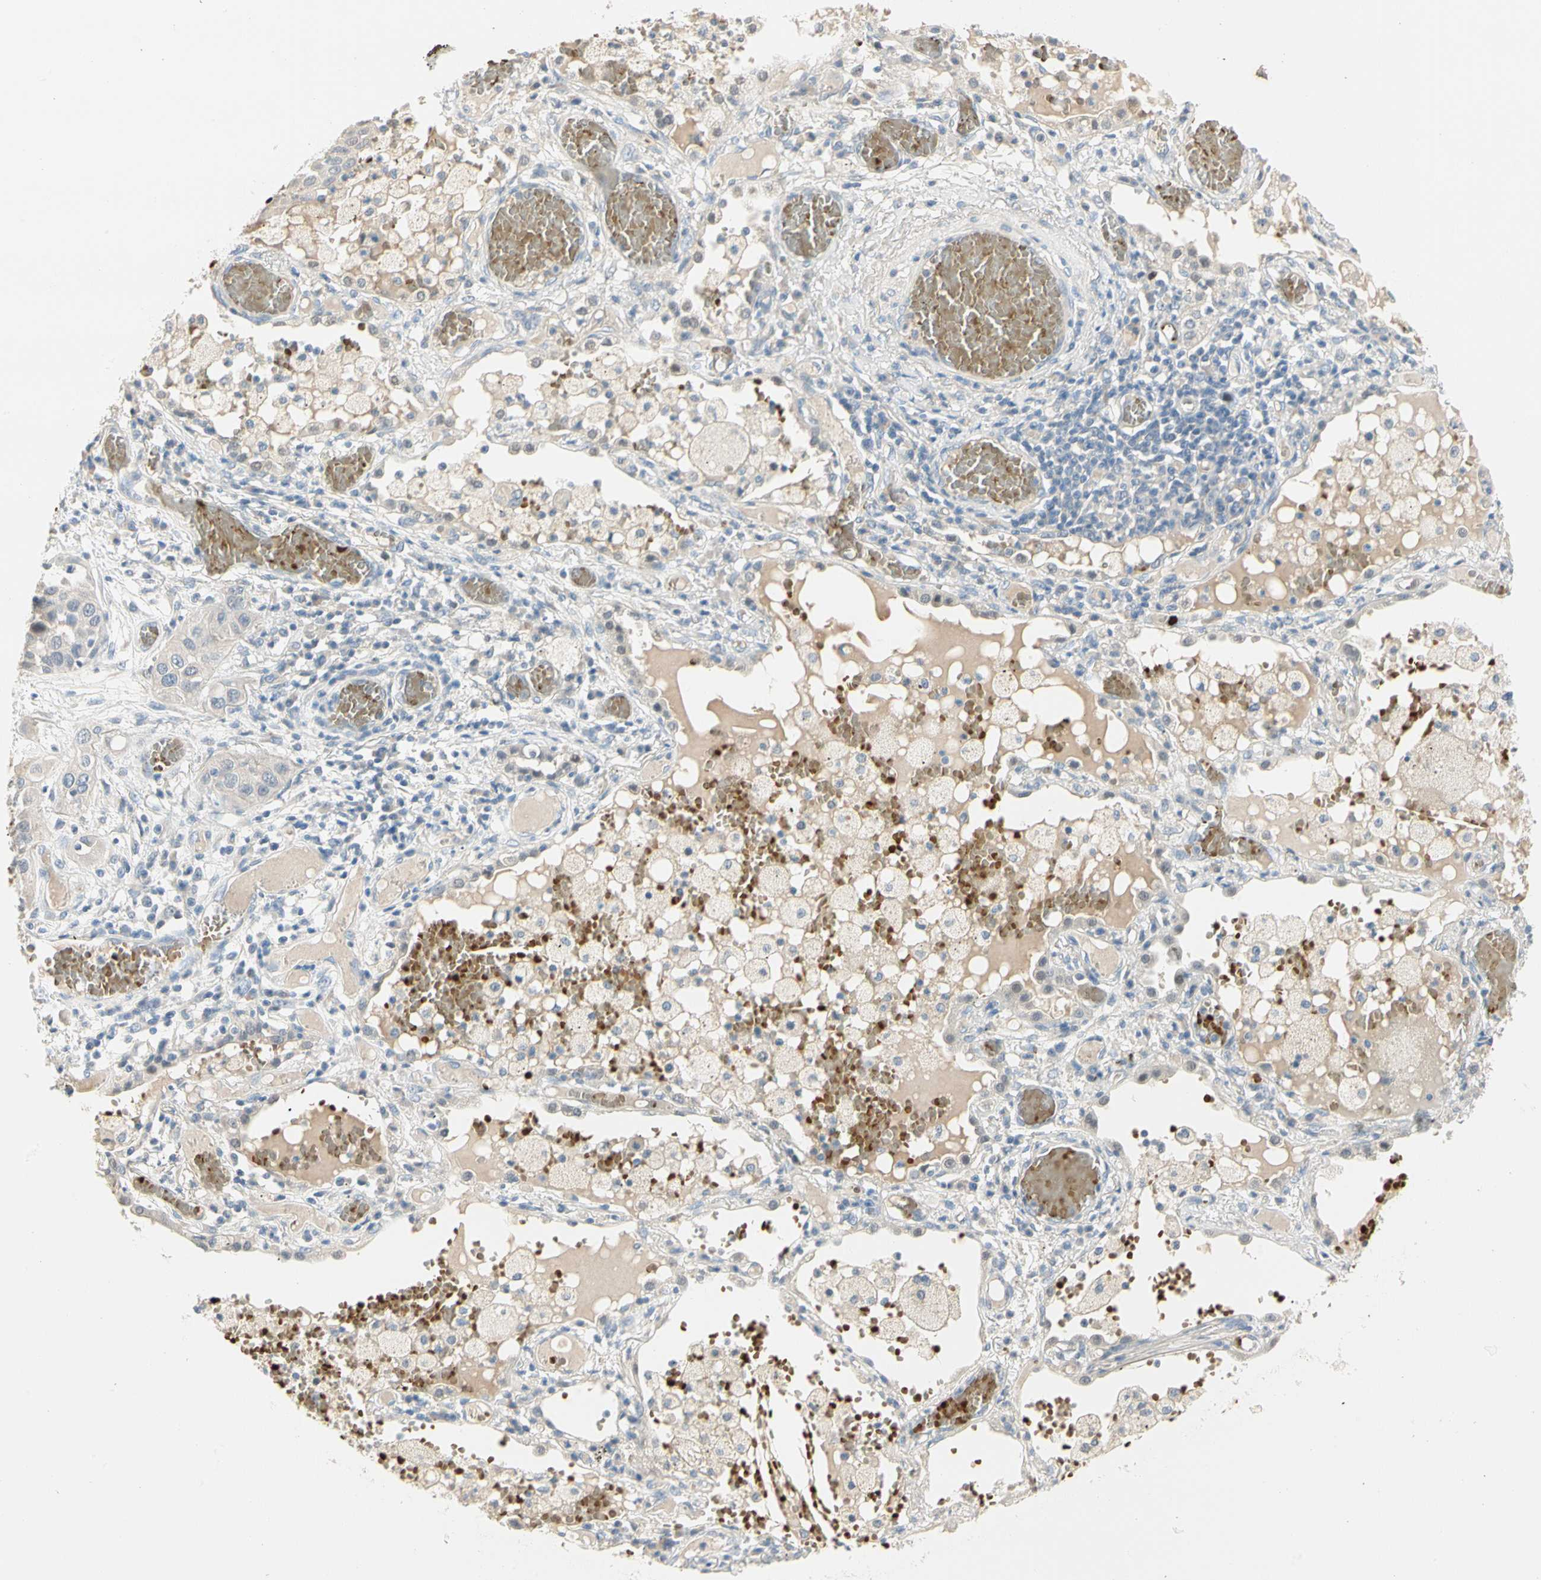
{"staining": {"intensity": "negative", "quantity": "none", "location": "none"}, "tissue": "lung cancer", "cell_type": "Tumor cells", "image_type": "cancer", "snomed": [{"axis": "morphology", "description": "Squamous cell carcinoma, NOS"}, {"axis": "topography", "description": "Lung"}], "caption": "The IHC image has no significant expression in tumor cells of lung cancer (squamous cell carcinoma) tissue.", "gene": "CA1", "patient": {"sex": "male", "age": 71}}